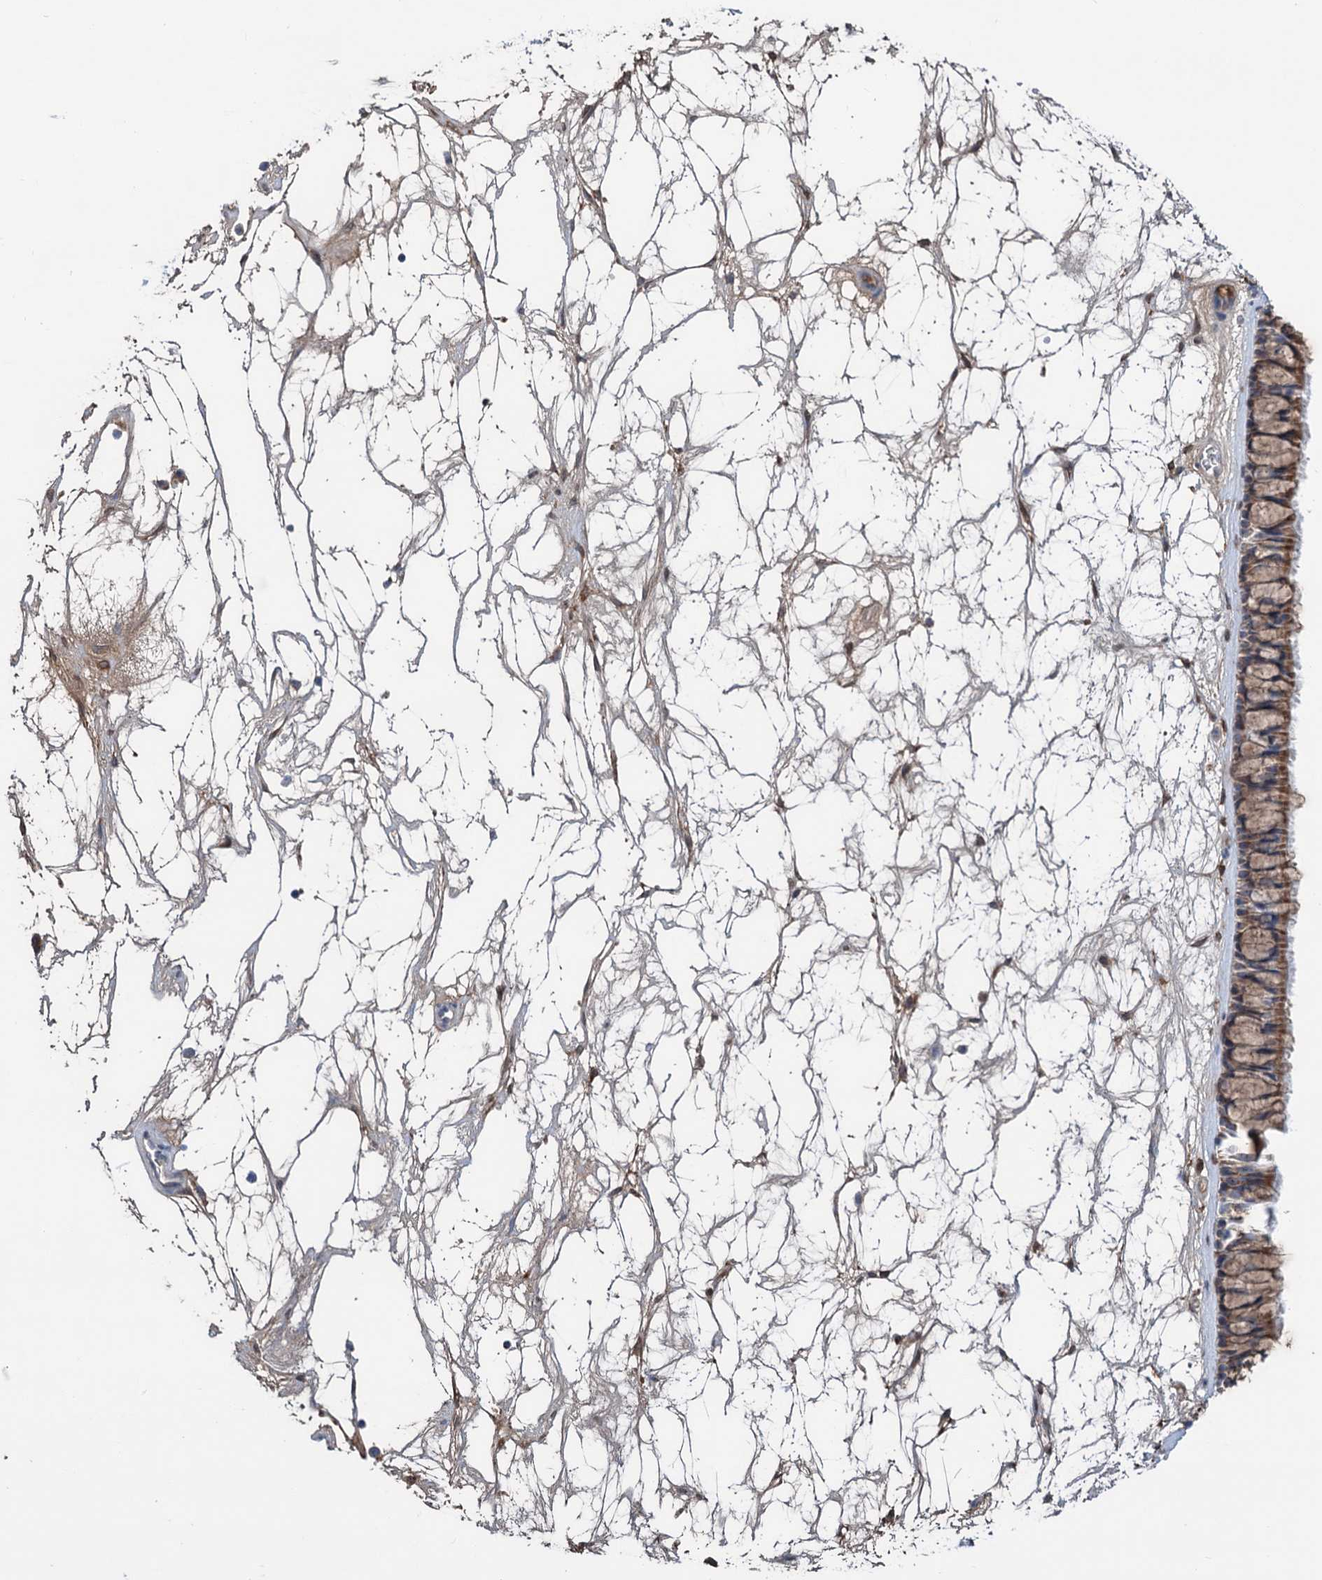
{"staining": {"intensity": "moderate", "quantity": "25%-75%", "location": "cytoplasmic/membranous"}, "tissue": "nasopharynx", "cell_type": "Respiratory epithelial cells", "image_type": "normal", "snomed": [{"axis": "morphology", "description": "Normal tissue, NOS"}, {"axis": "topography", "description": "Nasopharynx"}], "caption": "A medium amount of moderate cytoplasmic/membranous expression is identified in about 25%-75% of respiratory epithelial cells in unremarkable nasopharynx. The protein of interest is stained brown, and the nuclei are stained in blue (DAB IHC with brightfield microscopy, high magnification).", "gene": "LPIN1", "patient": {"sex": "male", "age": 64}}